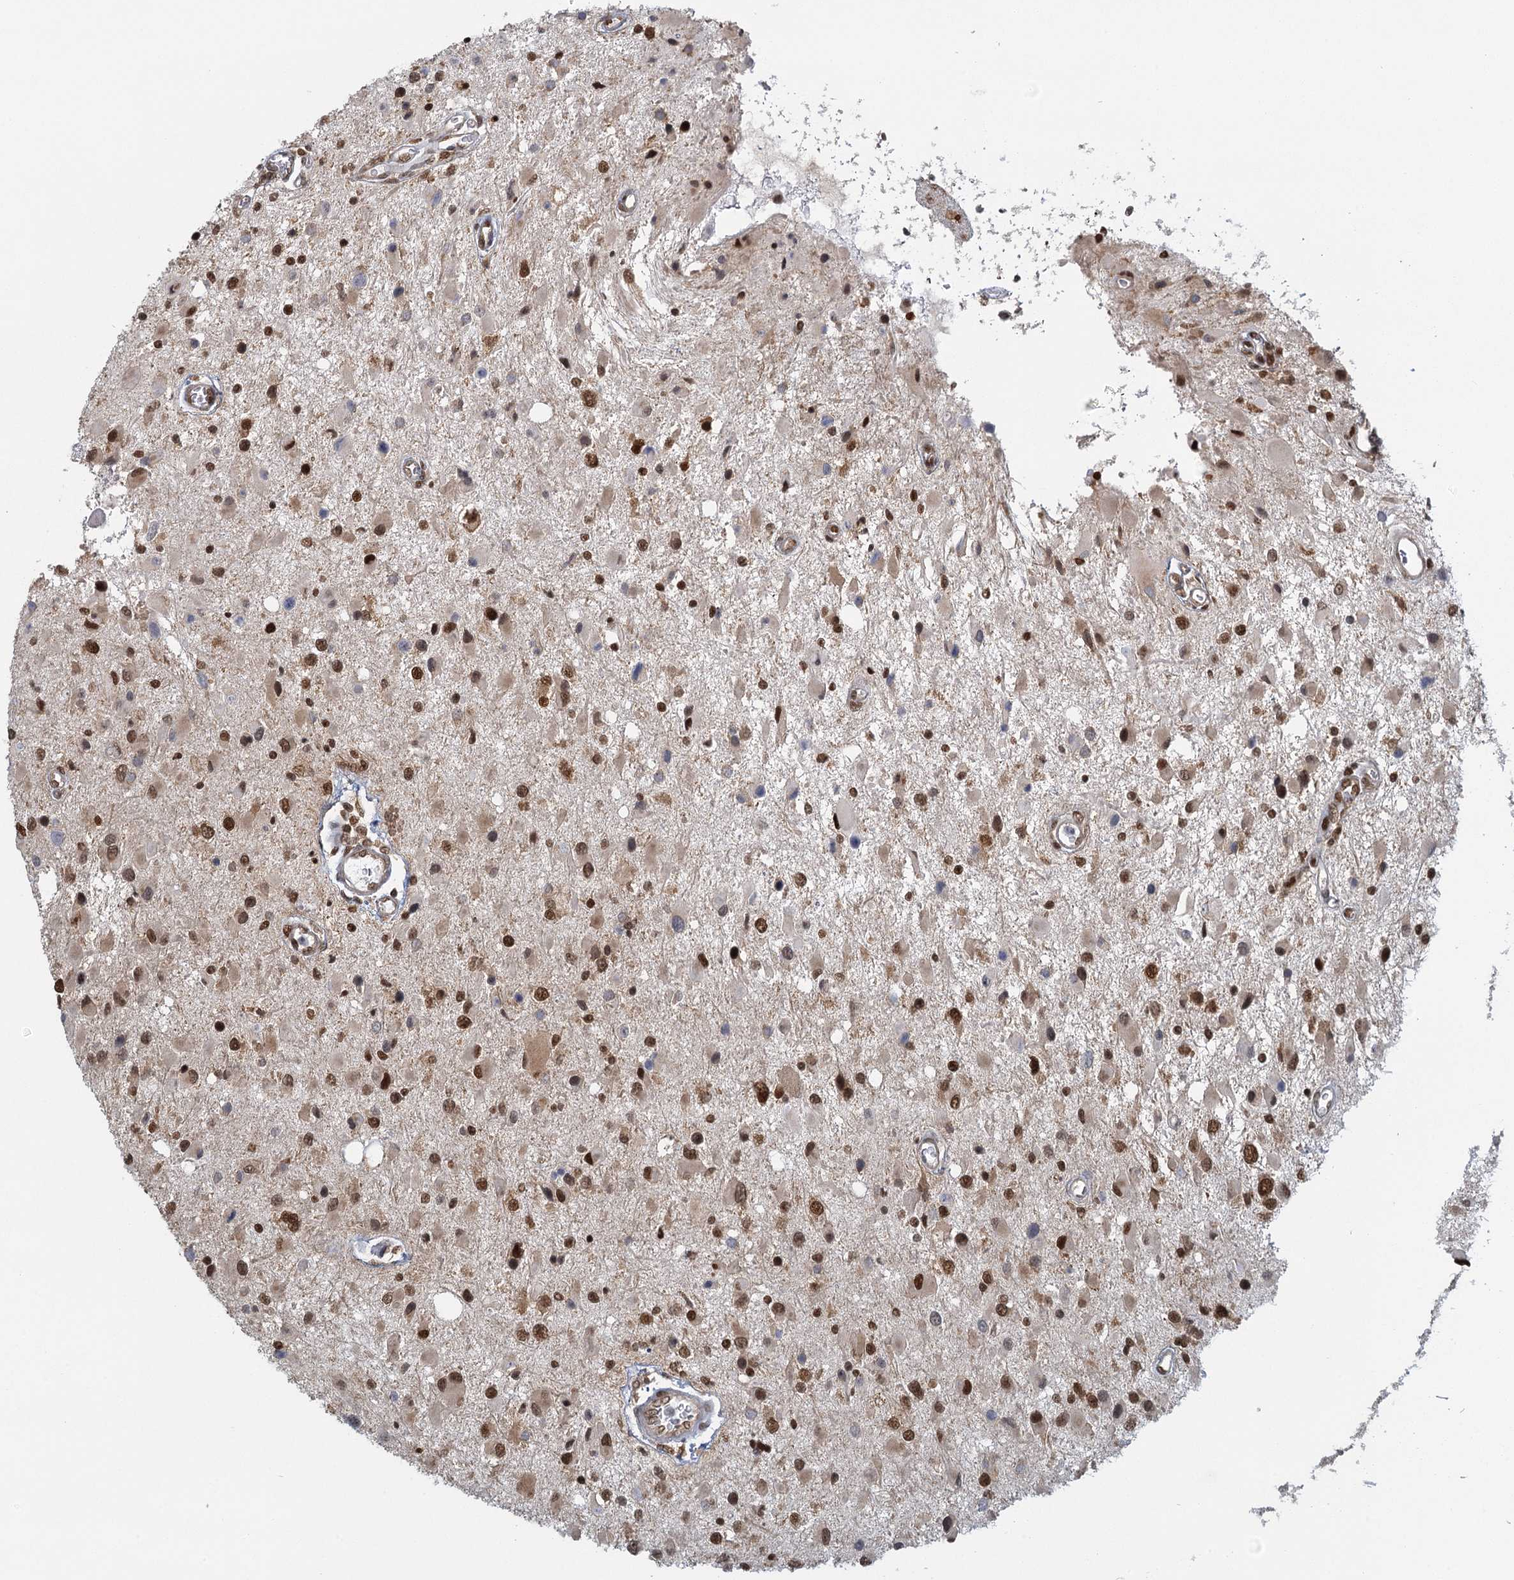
{"staining": {"intensity": "strong", "quantity": "25%-75%", "location": "nuclear"}, "tissue": "glioma", "cell_type": "Tumor cells", "image_type": "cancer", "snomed": [{"axis": "morphology", "description": "Glioma, malignant, High grade"}, {"axis": "topography", "description": "Brain"}], "caption": "This is an image of immunohistochemistry staining of glioma, which shows strong expression in the nuclear of tumor cells.", "gene": "GPATCH11", "patient": {"sex": "male", "age": 53}}